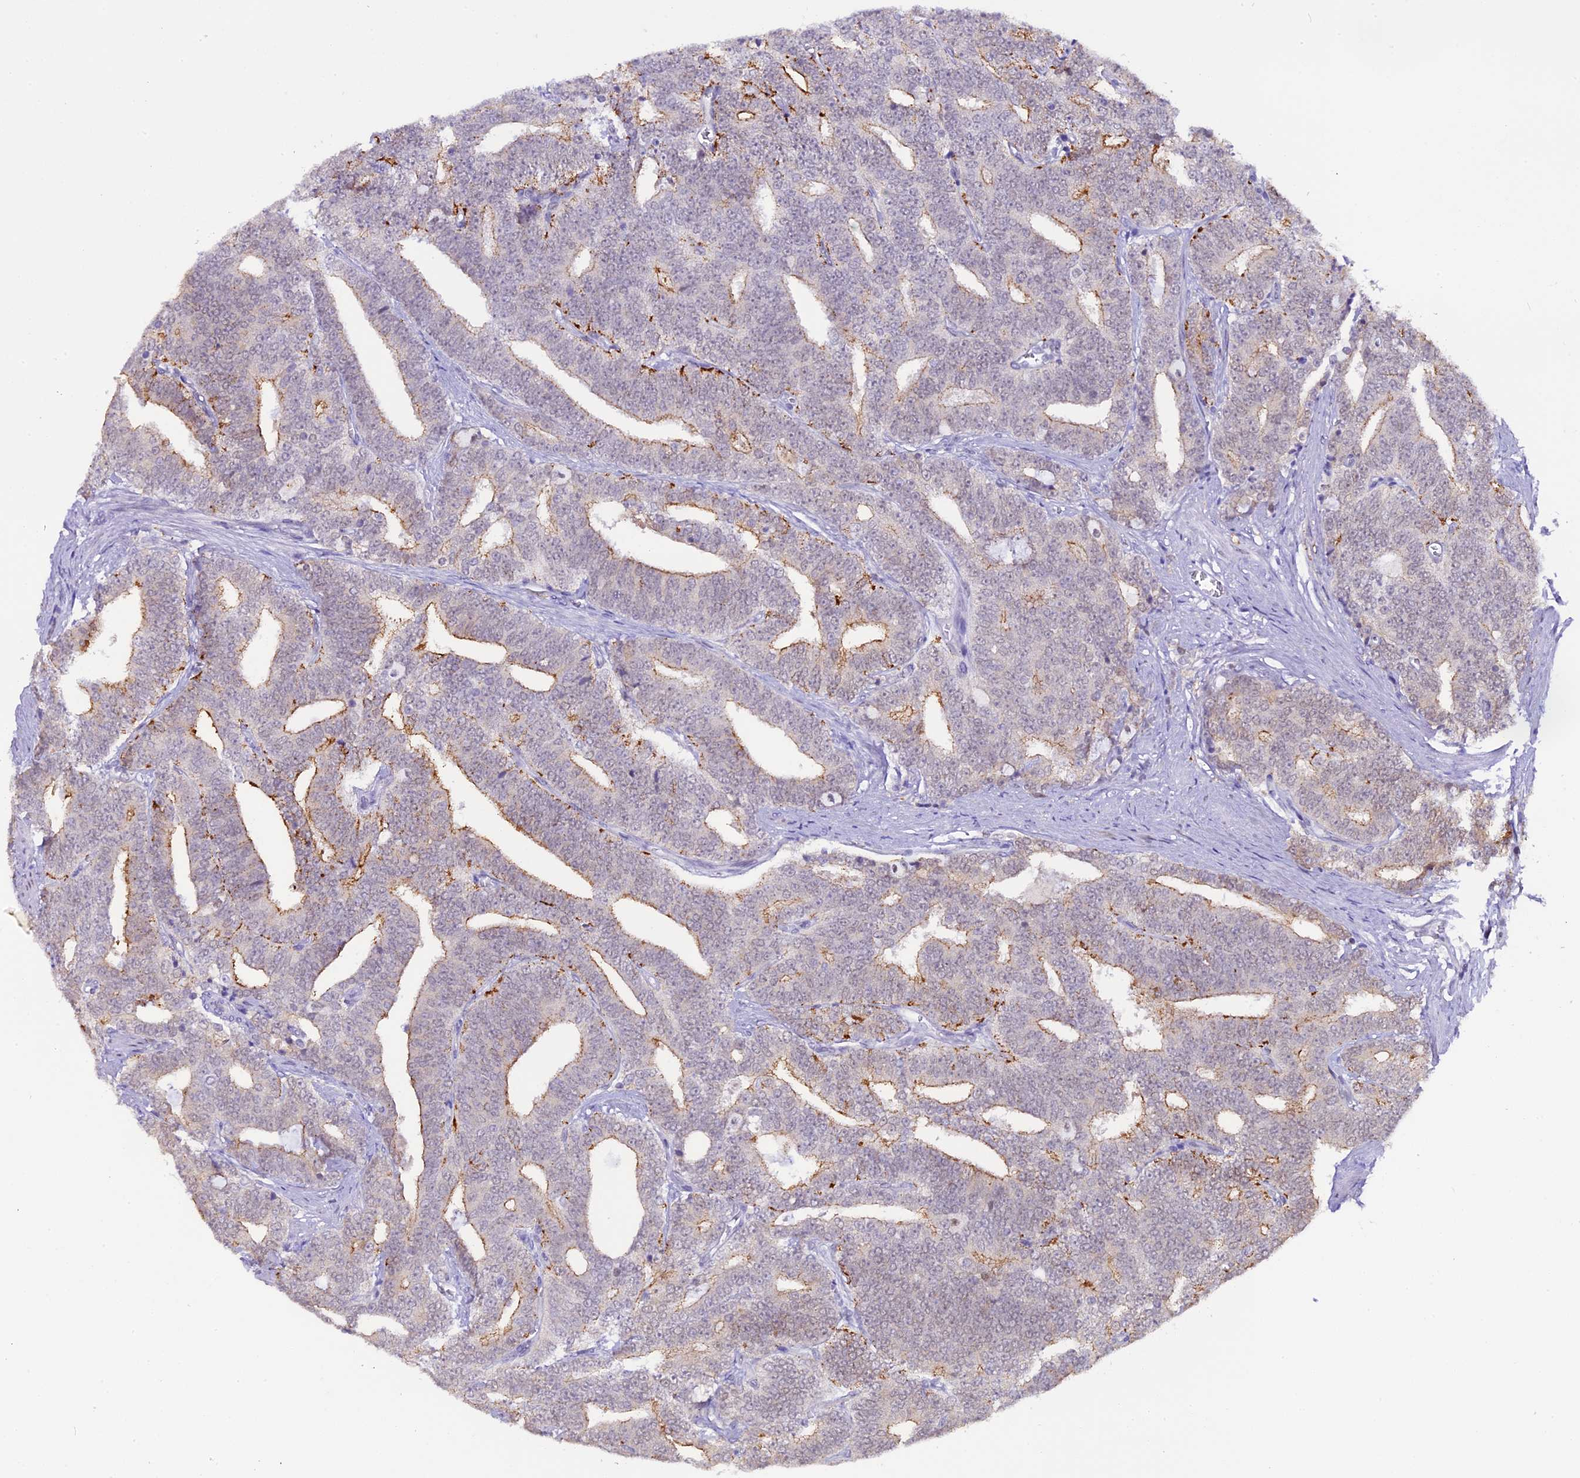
{"staining": {"intensity": "moderate", "quantity": "<25%", "location": "cytoplasmic/membranous"}, "tissue": "prostate cancer", "cell_type": "Tumor cells", "image_type": "cancer", "snomed": [{"axis": "morphology", "description": "Adenocarcinoma, High grade"}, {"axis": "topography", "description": "Prostate and seminal vesicle, NOS"}], "caption": "Moderate cytoplasmic/membranous protein expression is present in approximately <25% of tumor cells in prostate cancer.", "gene": "OSGEP", "patient": {"sex": "male", "age": 67}}